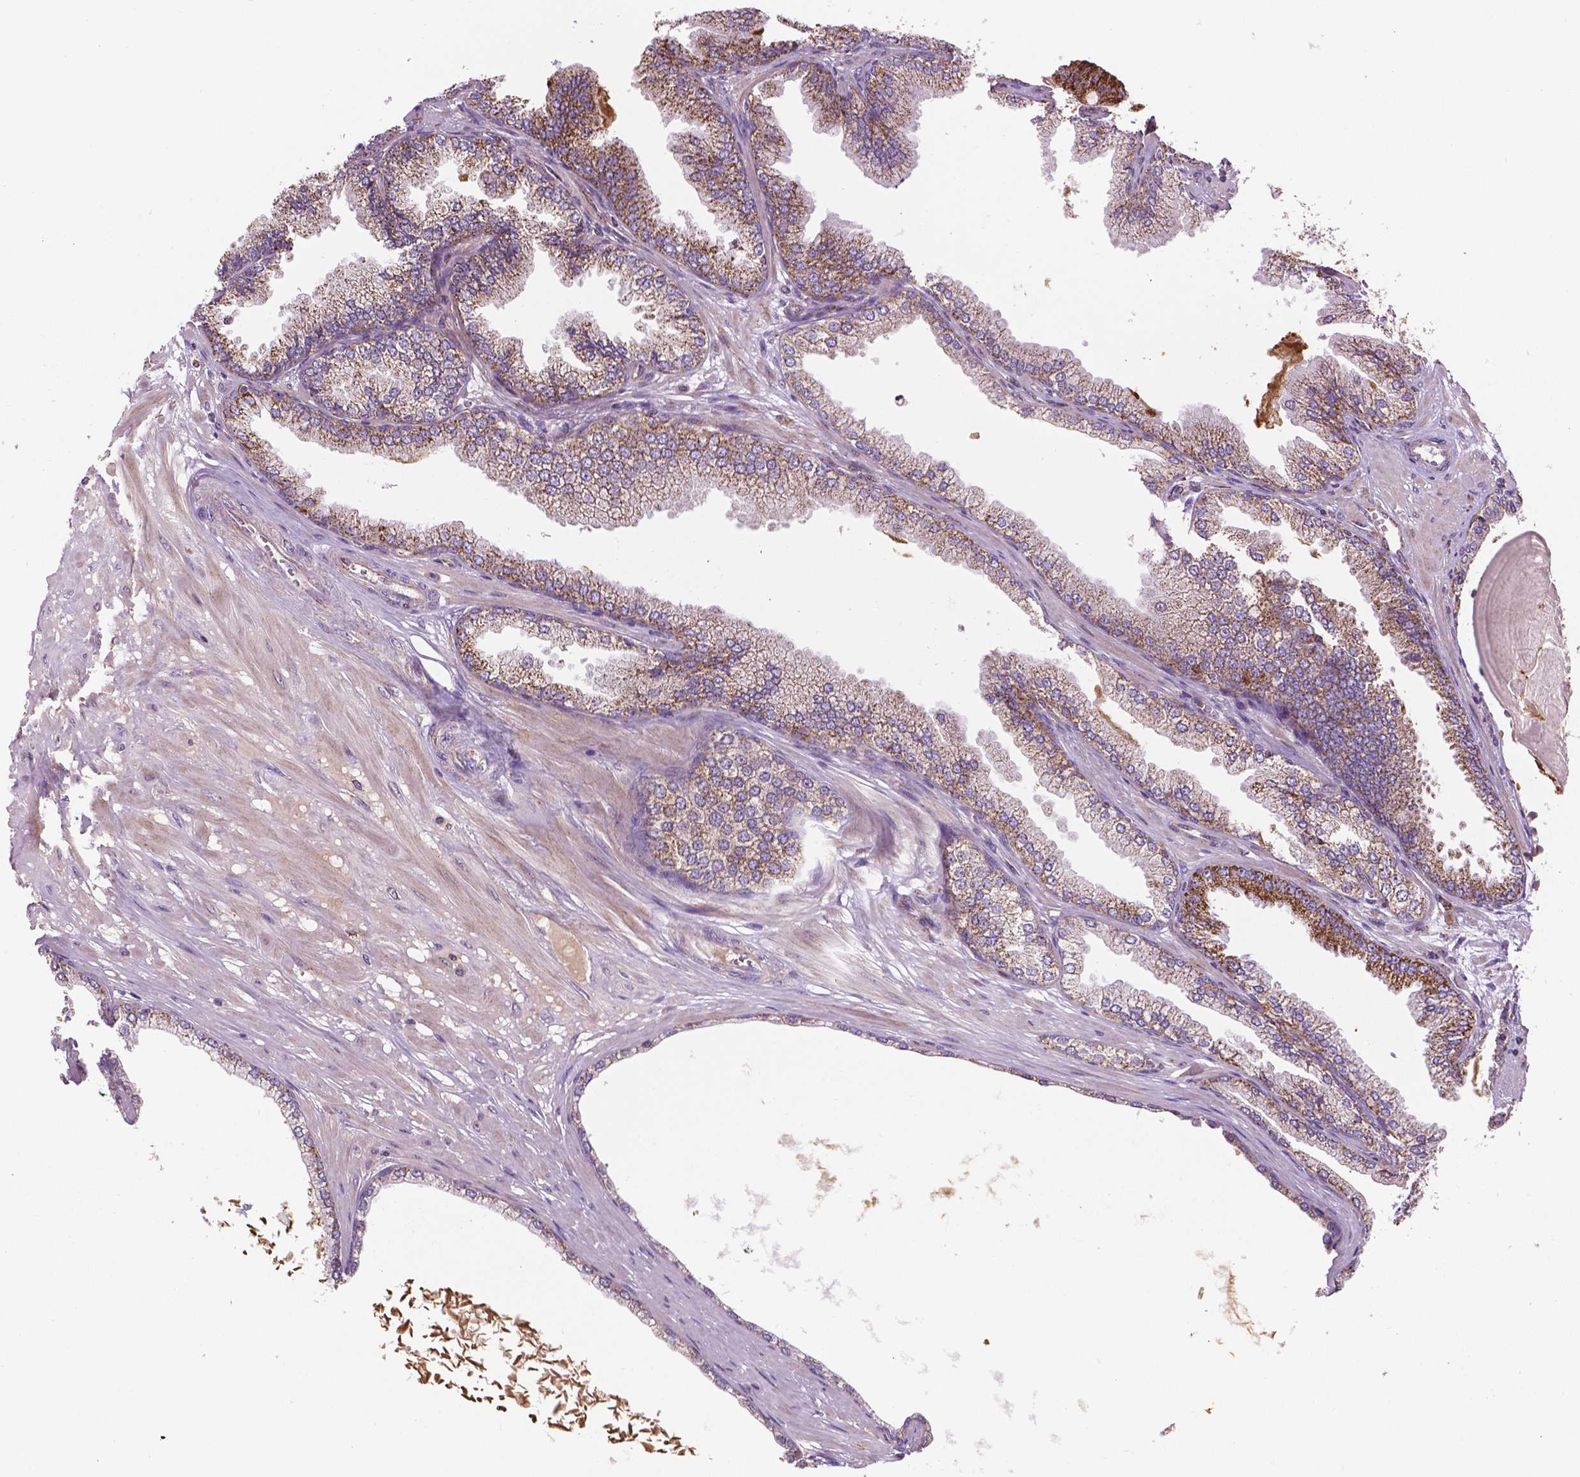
{"staining": {"intensity": "strong", "quantity": ">75%", "location": "cytoplasmic/membranous"}, "tissue": "prostate cancer", "cell_type": "Tumor cells", "image_type": "cancer", "snomed": [{"axis": "morphology", "description": "Adenocarcinoma, Low grade"}, {"axis": "topography", "description": "Prostate"}], "caption": "Human prostate cancer (adenocarcinoma (low-grade)) stained for a protein (brown) demonstrates strong cytoplasmic/membranous positive staining in approximately >75% of tumor cells.", "gene": "PIBF1", "patient": {"sex": "male", "age": 64}}